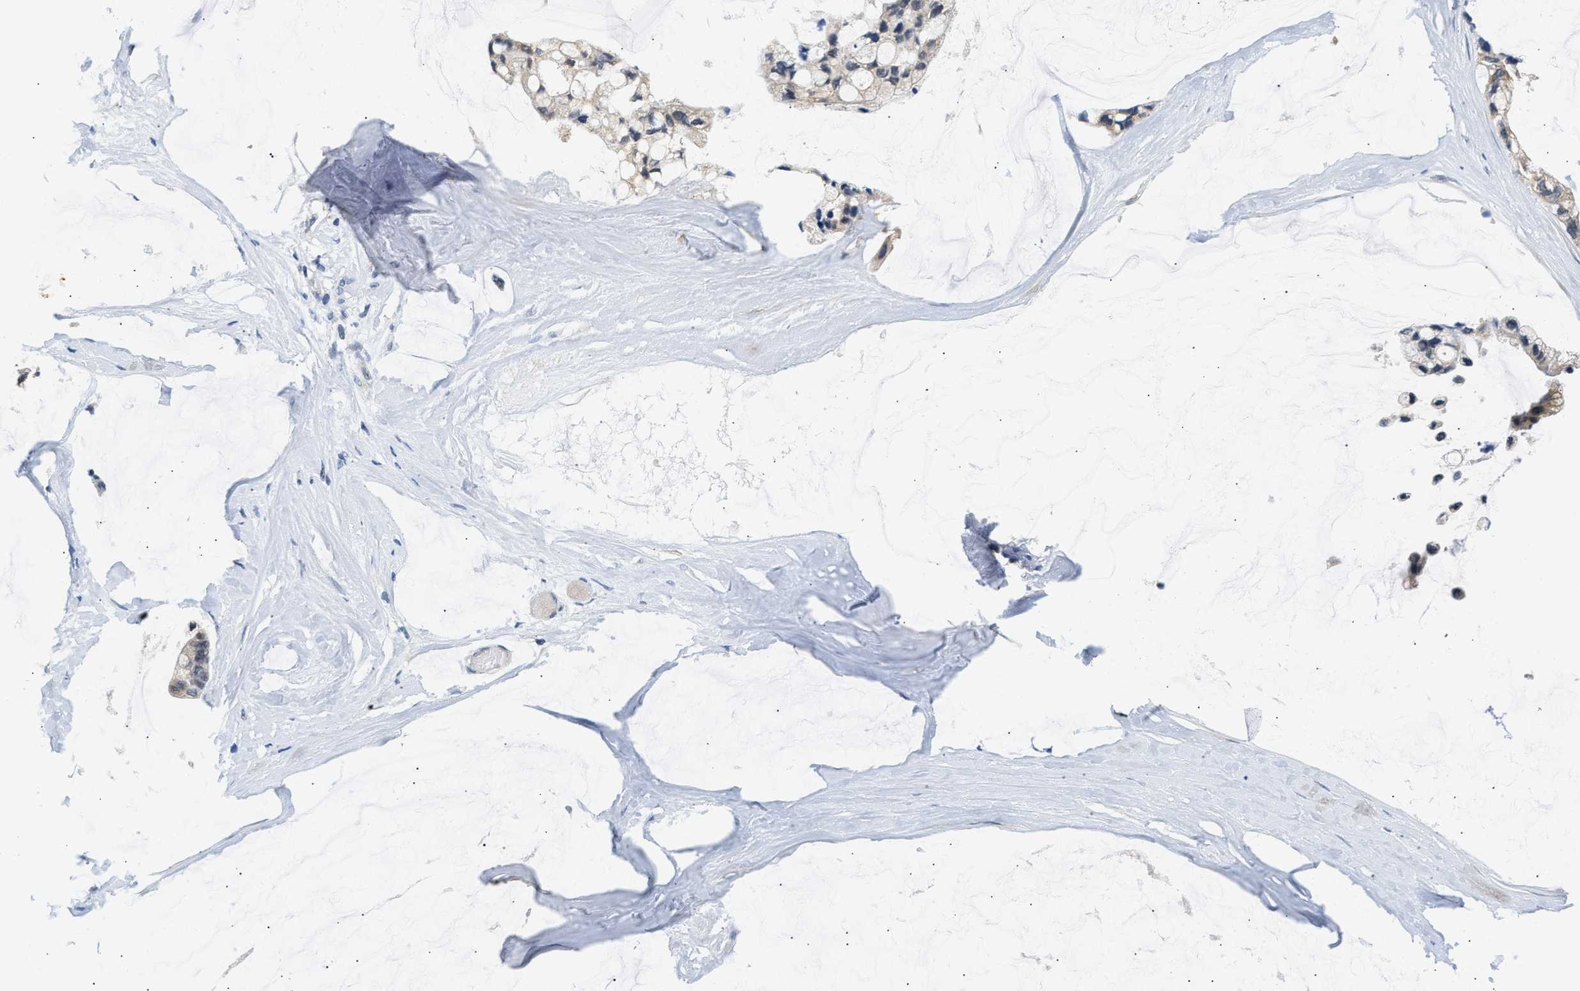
{"staining": {"intensity": "weak", "quantity": "<25%", "location": "cytoplasmic/membranous"}, "tissue": "ovarian cancer", "cell_type": "Tumor cells", "image_type": "cancer", "snomed": [{"axis": "morphology", "description": "Cystadenocarcinoma, mucinous, NOS"}, {"axis": "topography", "description": "Ovary"}], "caption": "Immunohistochemical staining of ovarian mucinous cystadenocarcinoma shows no significant positivity in tumor cells.", "gene": "CLGN", "patient": {"sex": "female", "age": 39}}